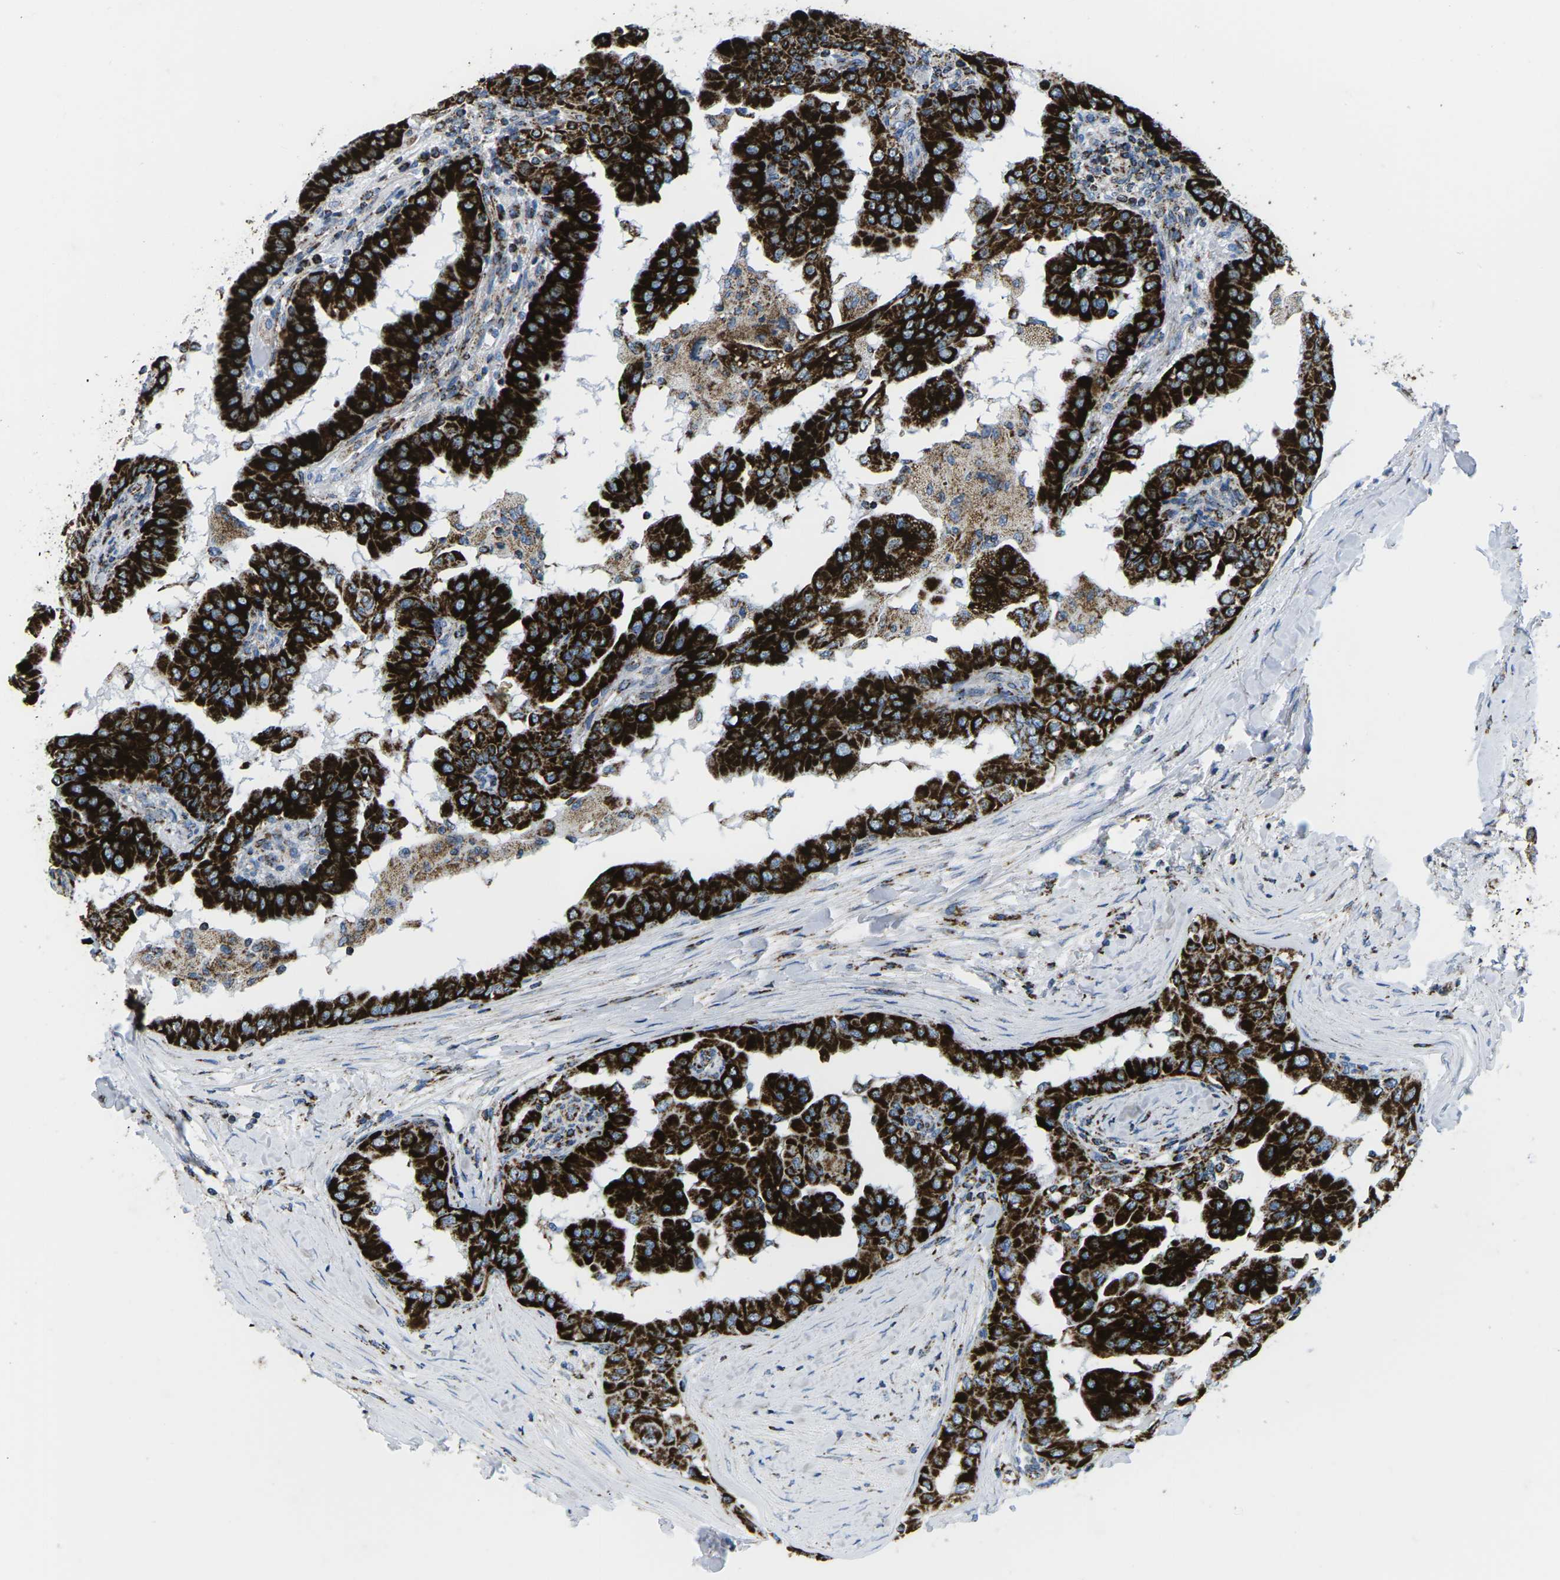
{"staining": {"intensity": "strong", "quantity": ">75%", "location": "cytoplasmic/membranous"}, "tissue": "thyroid cancer", "cell_type": "Tumor cells", "image_type": "cancer", "snomed": [{"axis": "morphology", "description": "Papillary adenocarcinoma, NOS"}, {"axis": "topography", "description": "Thyroid gland"}], "caption": "Protein staining shows strong cytoplasmic/membranous staining in about >75% of tumor cells in papillary adenocarcinoma (thyroid). (Brightfield microscopy of DAB IHC at high magnification).", "gene": "COX6C", "patient": {"sex": "male", "age": 33}}